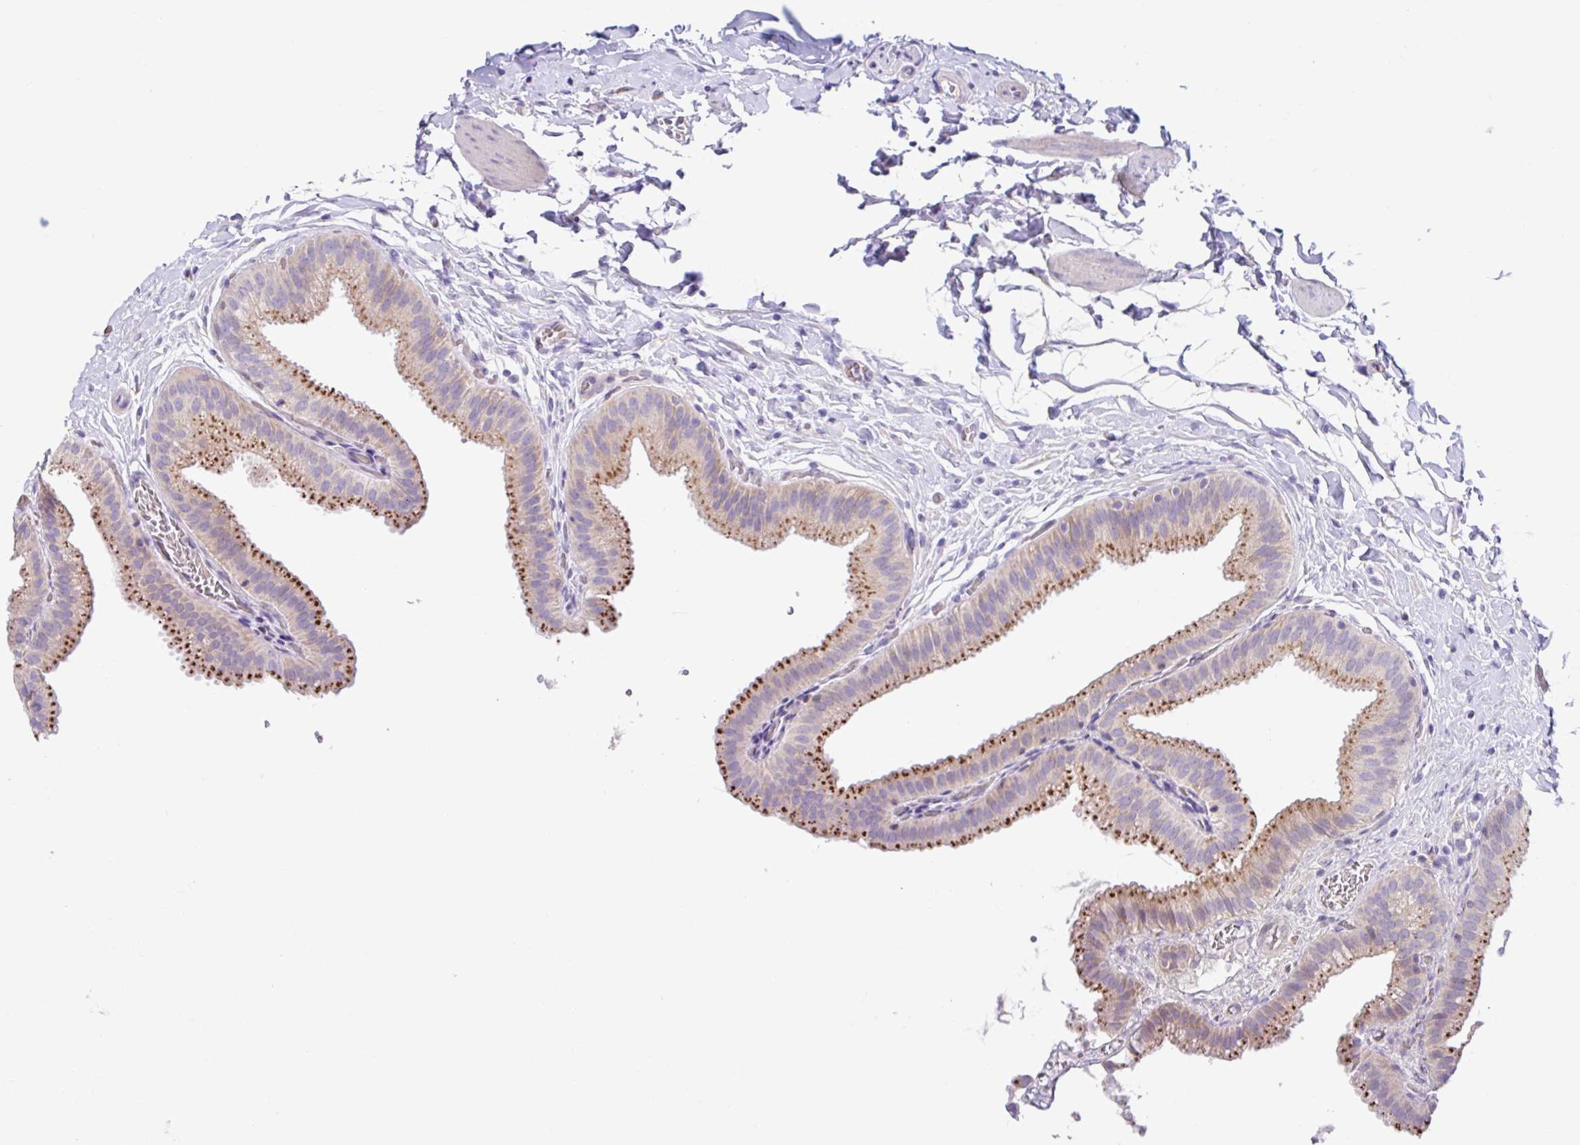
{"staining": {"intensity": "strong", "quantity": "25%-75%", "location": "cytoplasmic/membranous"}, "tissue": "gallbladder", "cell_type": "Glandular cells", "image_type": "normal", "snomed": [{"axis": "morphology", "description": "Normal tissue, NOS"}, {"axis": "topography", "description": "Gallbladder"}], "caption": "Brown immunohistochemical staining in benign human gallbladder shows strong cytoplasmic/membranous positivity in about 25%-75% of glandular cells. The staining was performed using DAB to visualize the protein expression in brown, while the nuclei were stained in blue with hematoxylin (Magnification: 20x).", "gene": "ZNF33A", "patient": {"sex": "female", "age": 63}}